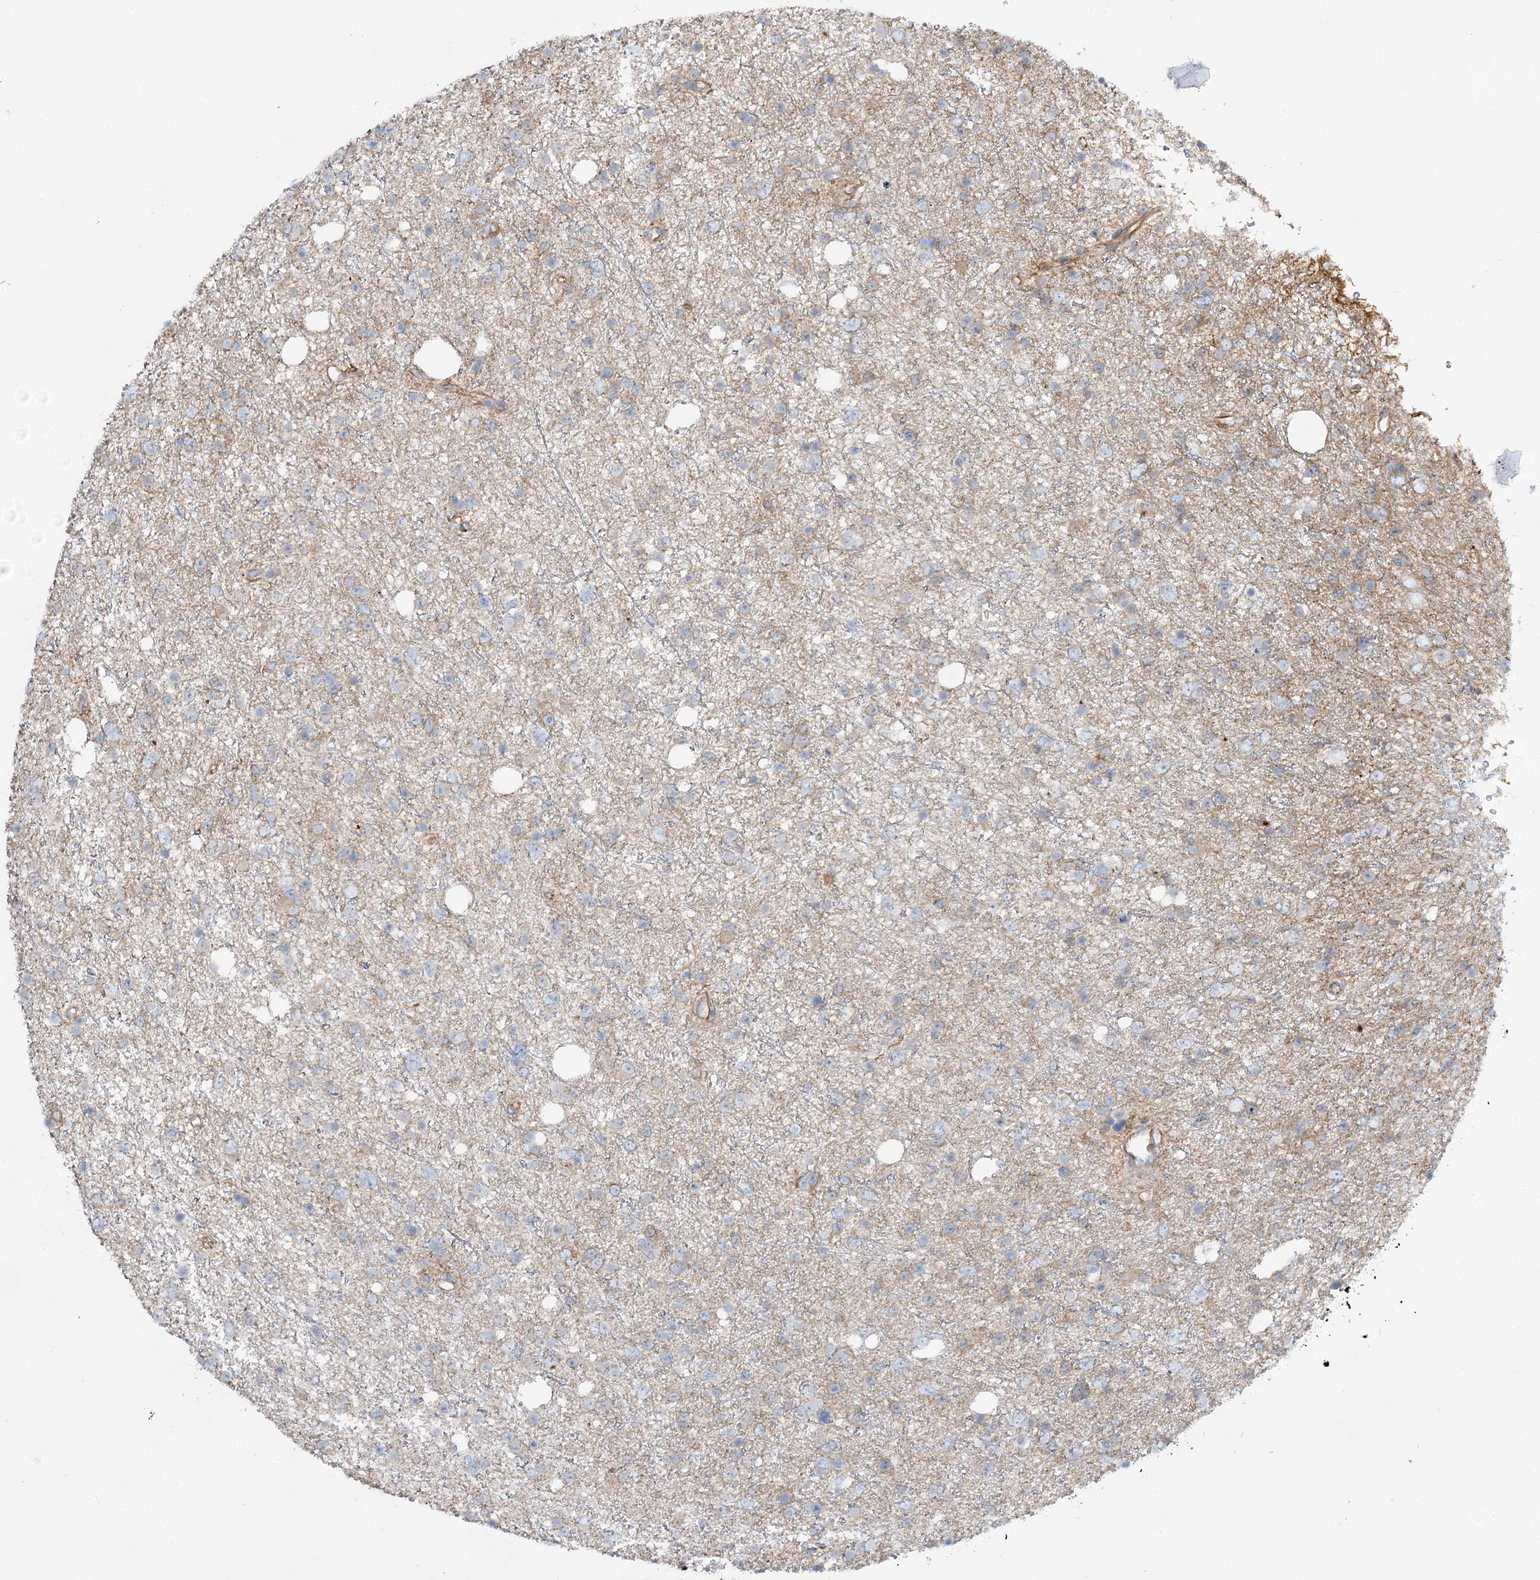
{"staining": {"intensity": "negative", "quantity": "none", "location": "none"}, "tissue": "glioma", "cell_type": "Tumor cells", "image_type": "cancer", "snomed": [{"axis": "morphology", "description": "Glioma, malignant, Low grade"}, {"axis": "topography", "description": "Cerebral cortex"}], "caption": "IHC of human glioma exhibits no expression in tumor cells. Nuclei are stained in blue.", "gene": "KIAA0825", "patient": {"sex": "female", "age": 39}}